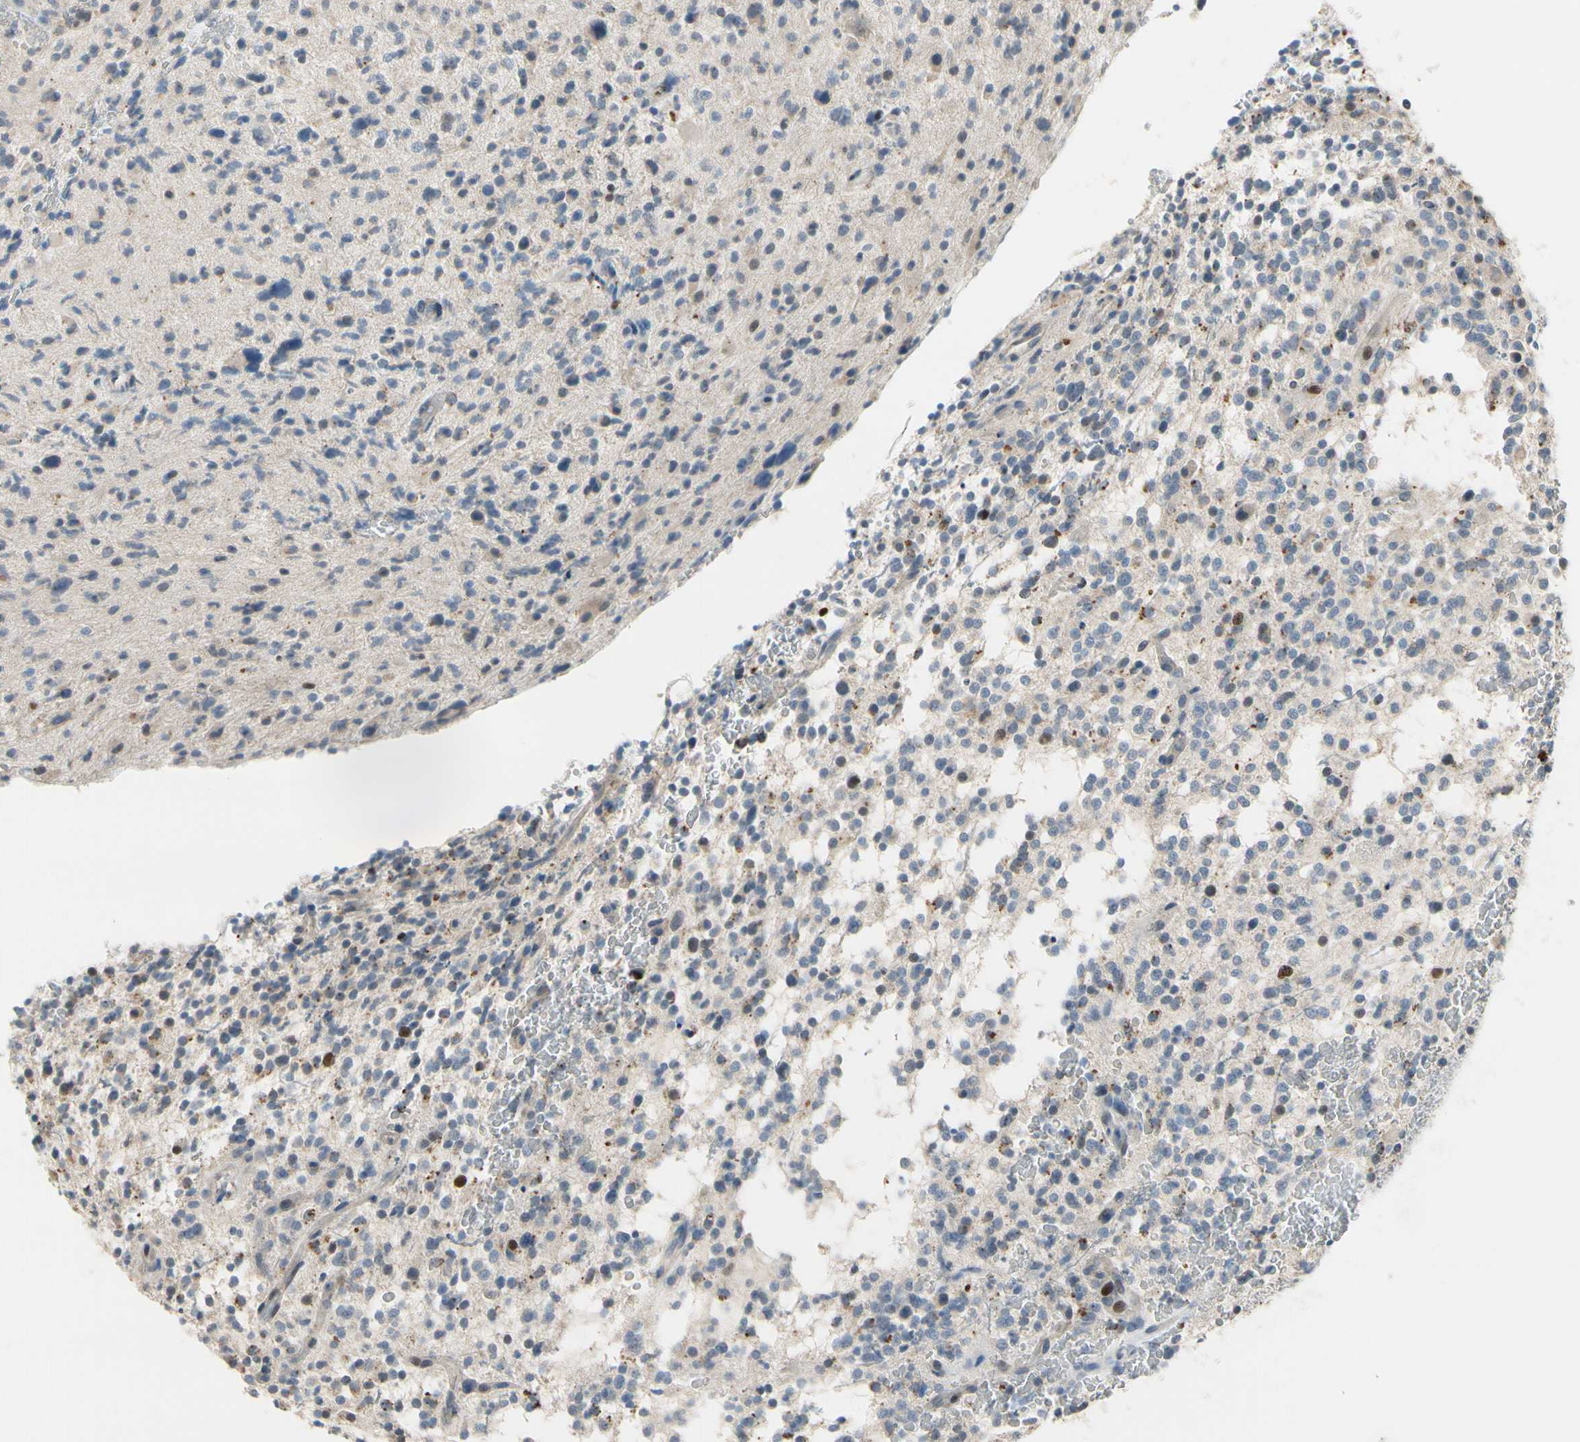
{"staining": {"intensity": "moderate", "quantity": "<25%", "location": "nuclear"}, "tissue": "glioma", "cell_type": "Tumor cells", "image_type": "cancer", "snomed": [{"axis": "morphology", "description": "Glioma, malignant, High grade"}, {"axis": "topography", "description": "Brain"}], "caption": "High-grade glioma (malignant) stained for a protein demonstrates moderate nuclear positivity in tumor cells. (Brightfield microscopy of DAB IHC at high magnification).", "gene": "ZKSCAN4", "patient": {"sex": "male", "age": 48}}